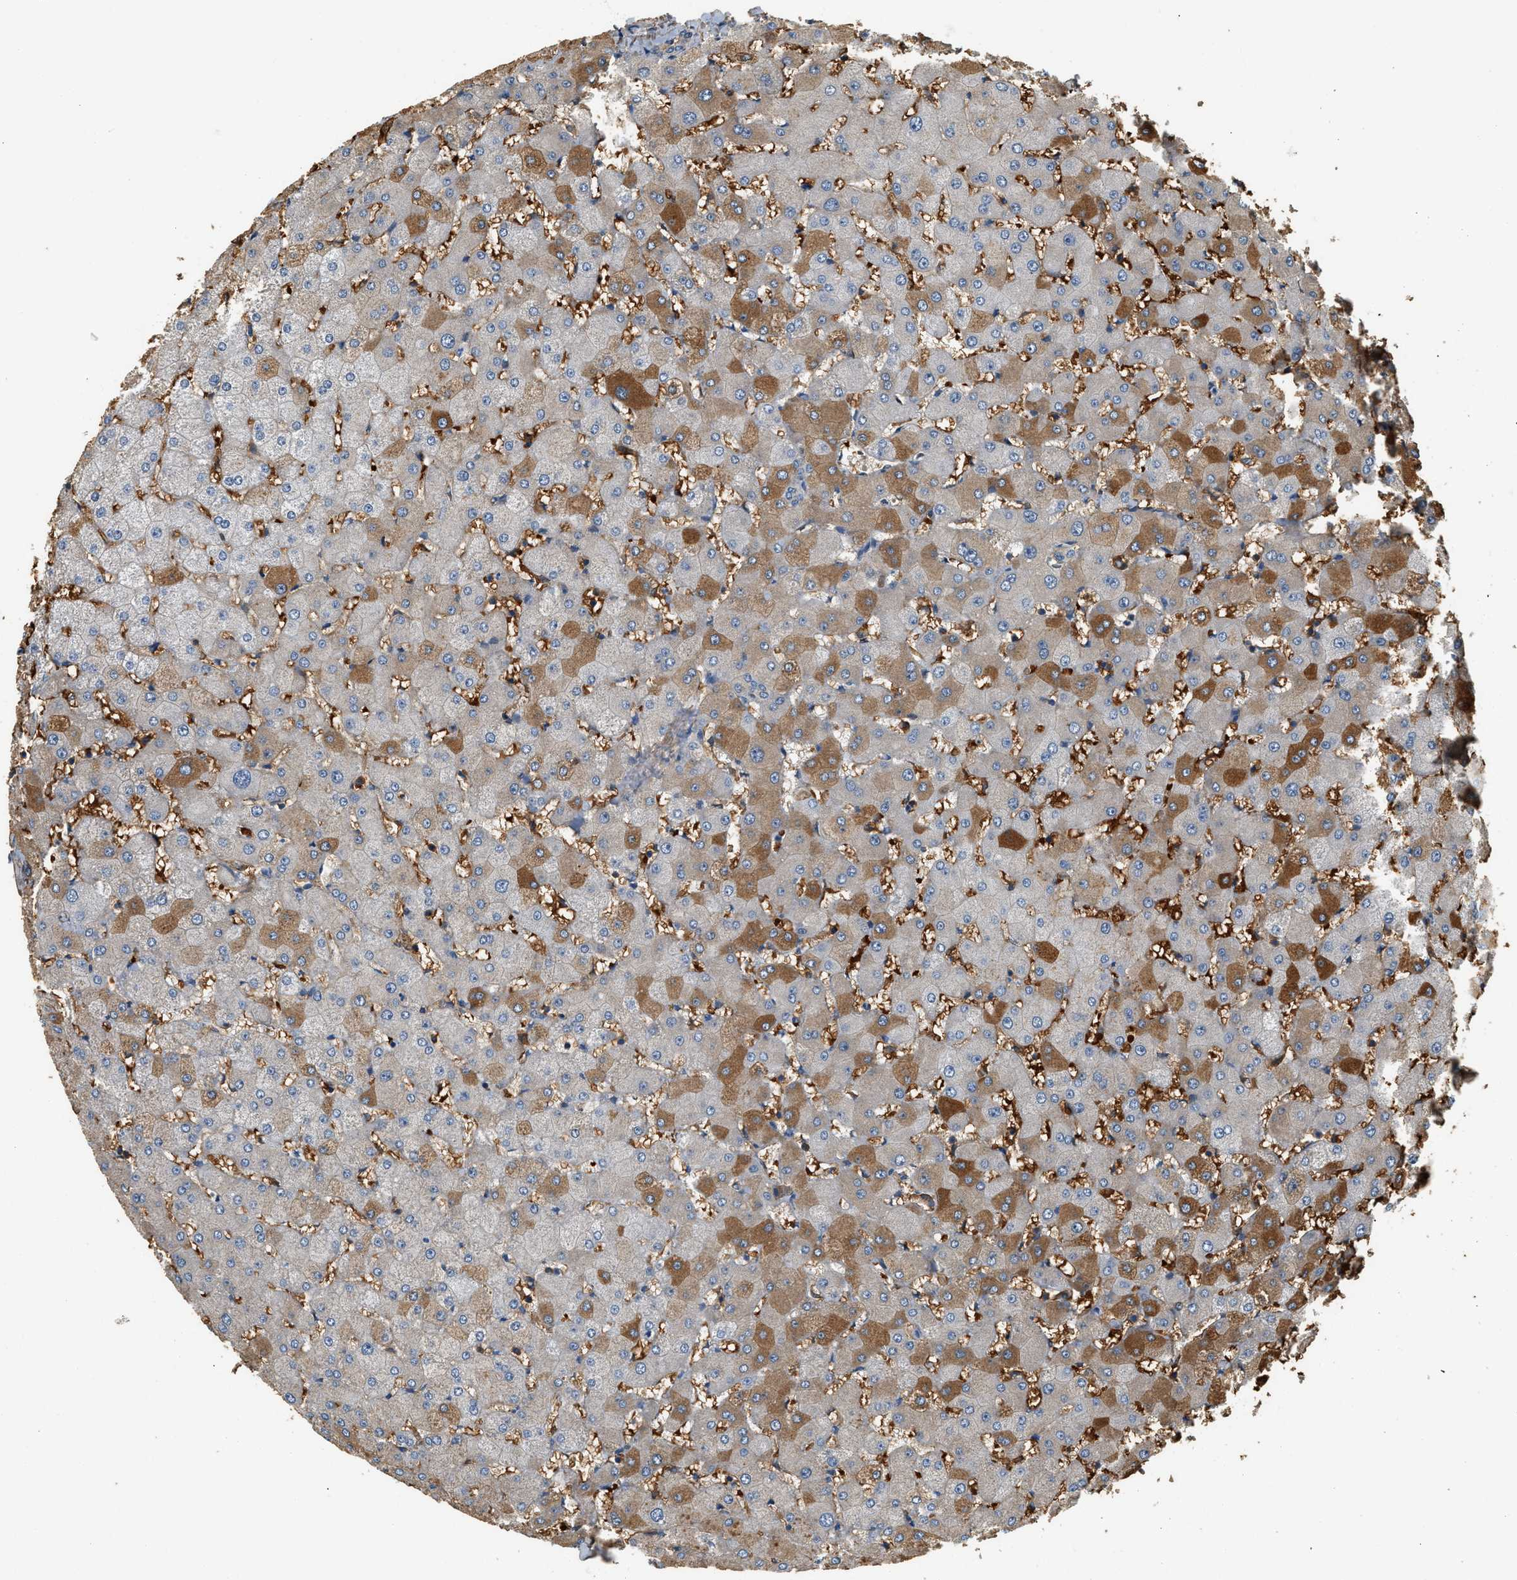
{"staining": {"intensity": "weak", "quantity": "25%-75%", "location": "cytoplasmic/membranous"}, "tissue": "liver", "cell_type": "Cholangiocytes", "image_type": "normal", "snomed": [{"axis": "morphology", "description": "Normal tissue, NOS"}, {"axis": "topography", "description": "Liver"}], "caption": "Normal liver demonstrates weak cytoplasmic/membranous positivity in about 25%-75% of cholangiocytes, visualized by immunohistochemistry.", "gene": "CYTH2", "patient": {"sex": "female", "age": 63}}